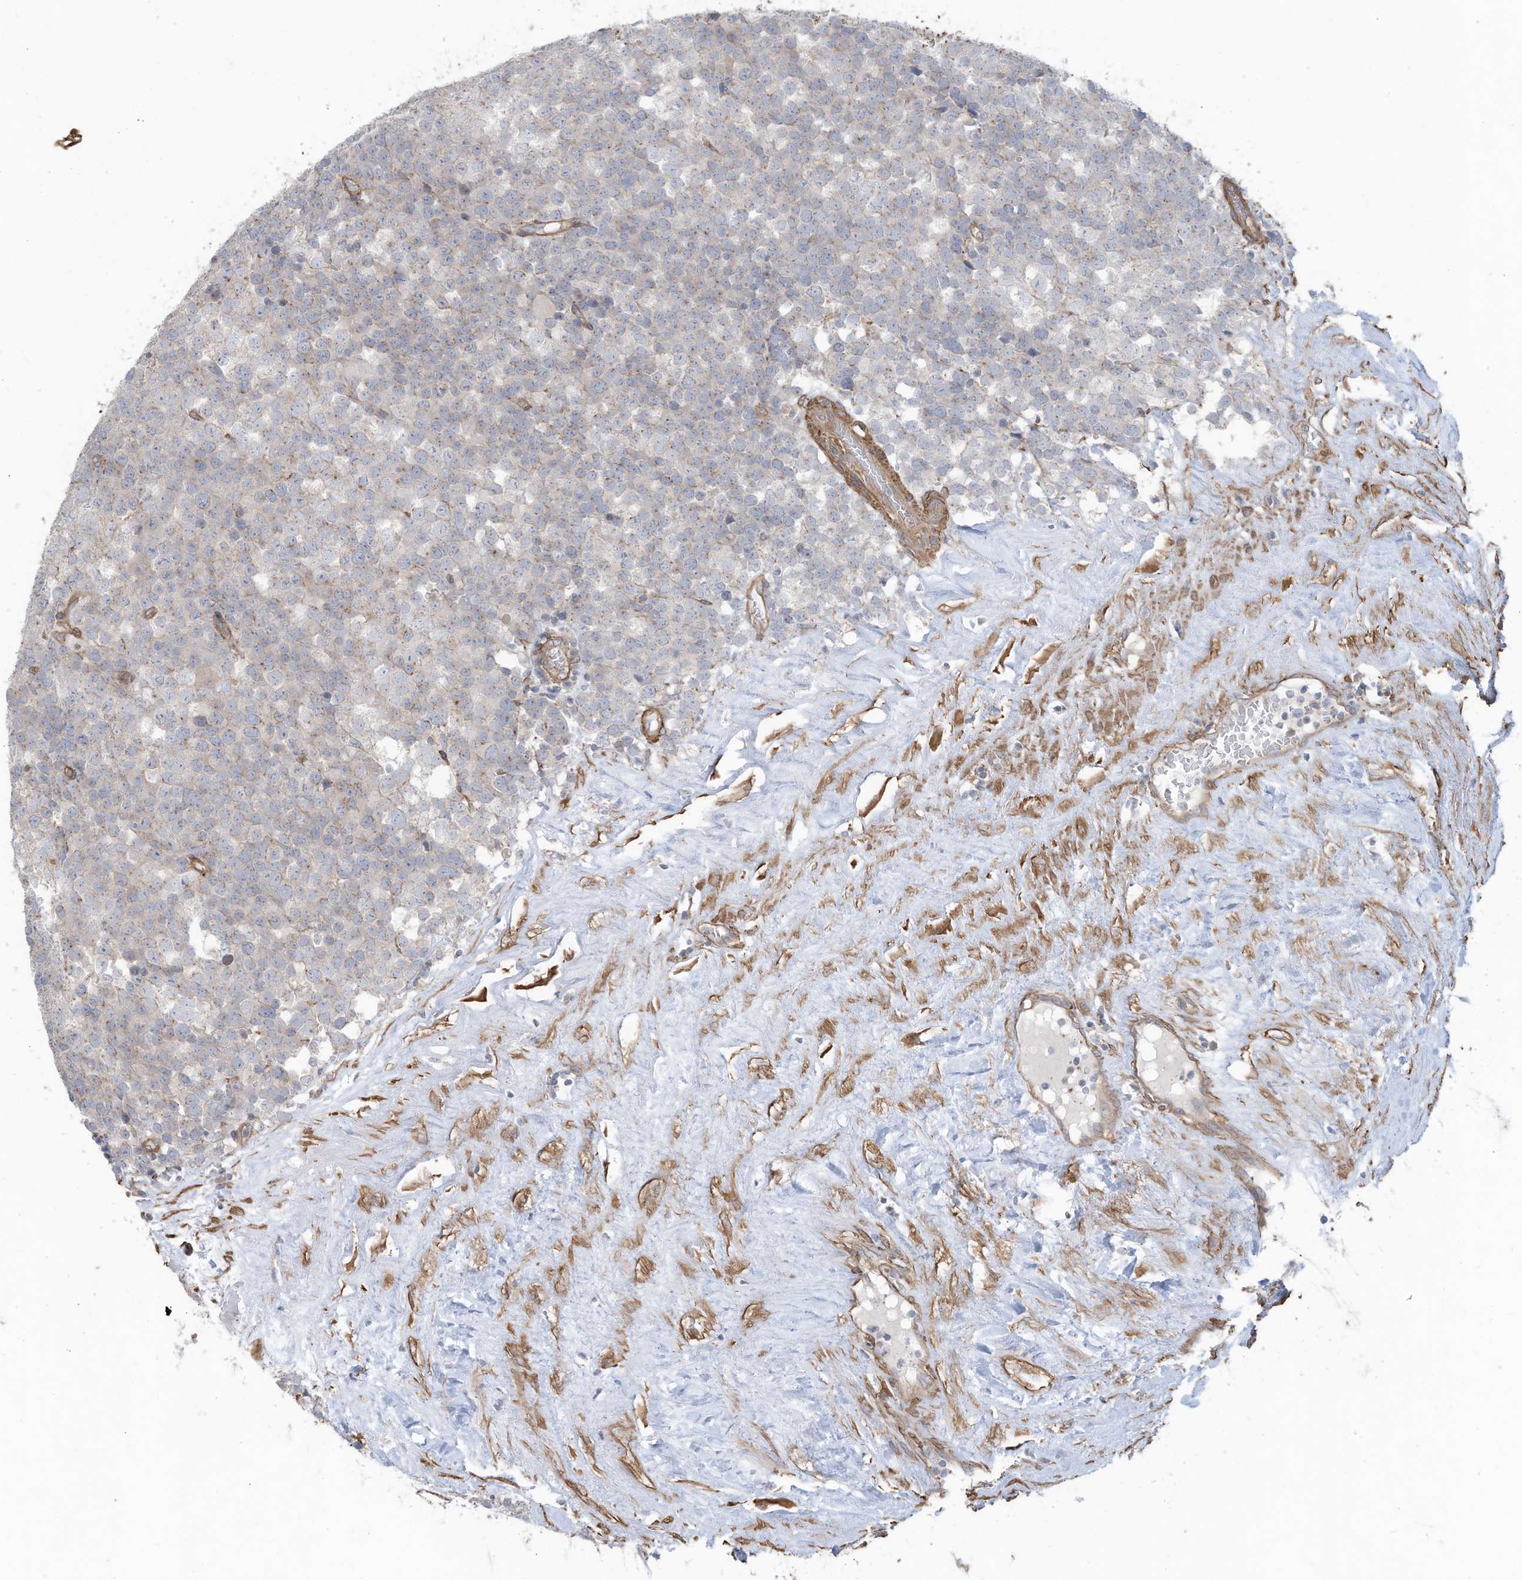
{"staining": {"intensity": "negative", "quantity": "none", "location": "none"}, "tissue": "testis cancer", "cell_type": "Tumor cells", "image_type": "cancer", "snomed": [{"axis": "morphology", "description": "Seminoma, NOS"}, {"axis": "topography", "description": "Testis"}], "caption": "An image of testis seminoma stained for a protein reveals no brown staining in tumor cells.", "gene": "SLC17A7", "patient": {"sex": "male", "age": 71}}